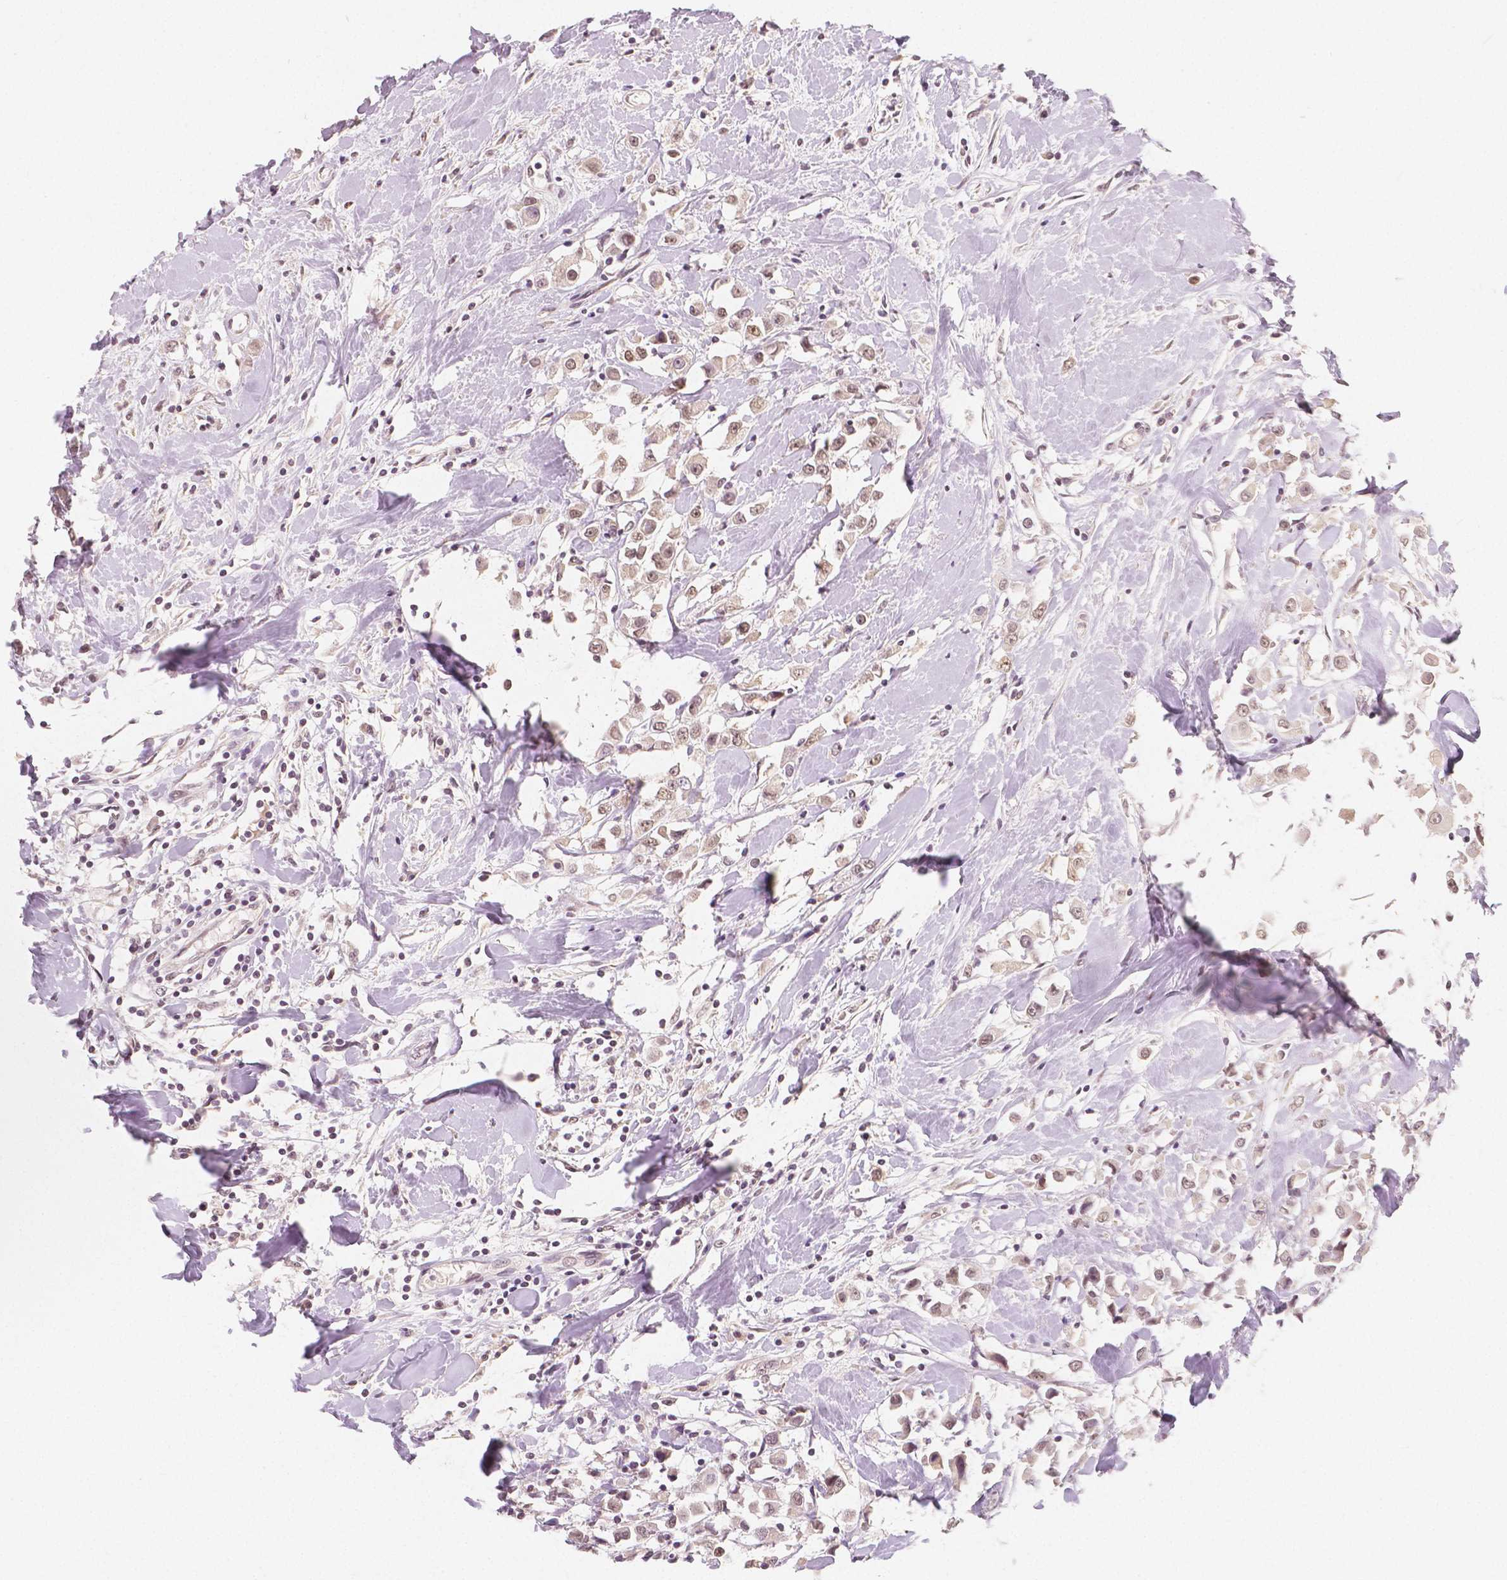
{"staining": {"intensity": "weak", "quantity": ">75%", "location": "cytoplasmic/membranous,nuclear"}, "tissue": "breast cancer", "cell_type": "Tumor cells", "image_type": "cancer", "snomed": [{"axis": "morphology", "description": "Duct carcinoma"}, {"axis": "topography", "description": "Breast"}], "caption": "Immunohistochemistry (DAB (3,3'-diaminobenzidine)) staining of breast cancer (infiltrating ductal carcinoma) shows weak cytoplasmic/membranous and nuclear protein staining in about >75% of tumor cells.", "gene": "NOLC1", "patient": {"sex": "female", "age": 61}}